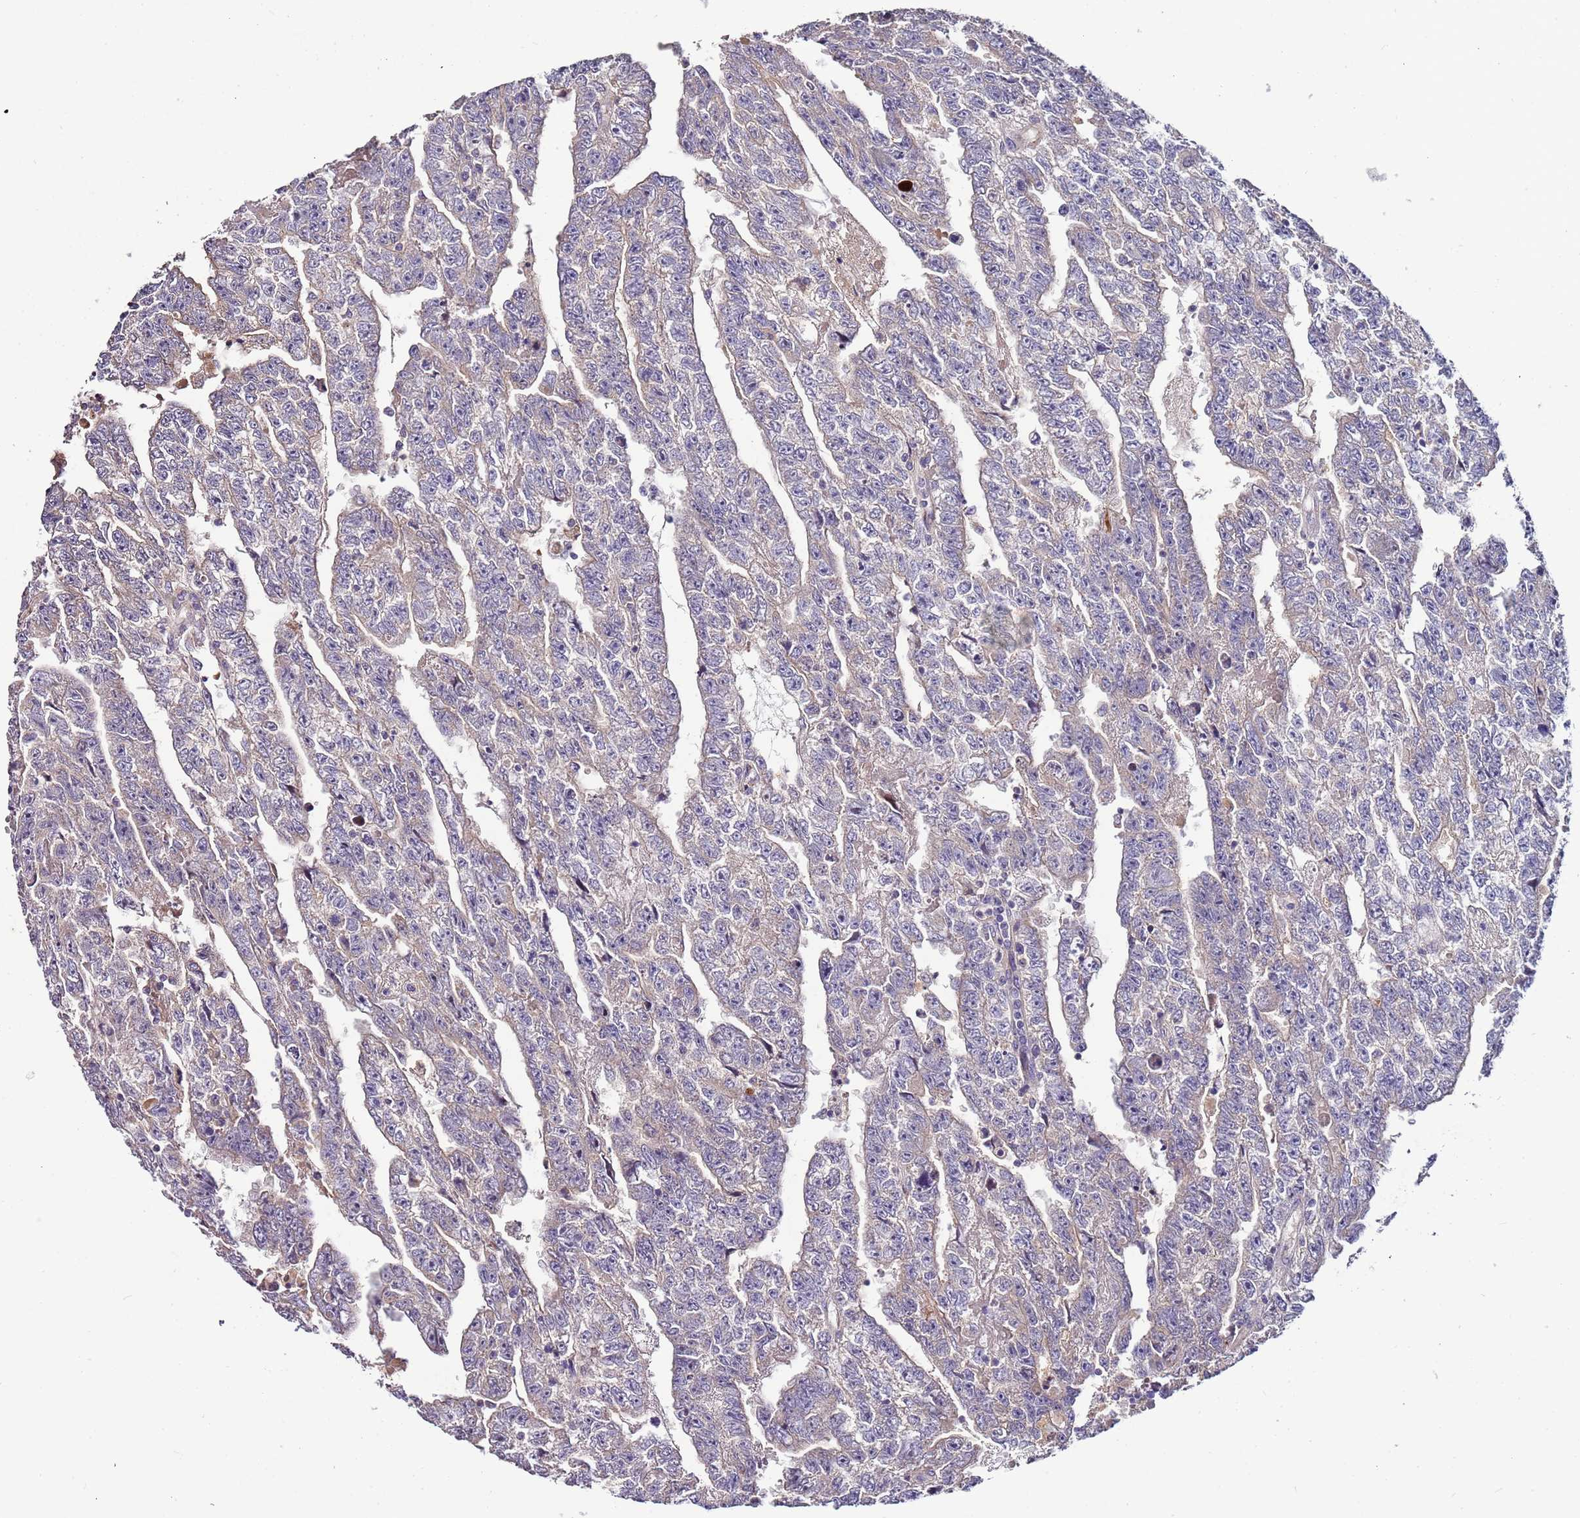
{"staining": {"intensity": "negative", "quantity": "none", "location": "none"}, "tissue": "testis cancer", "cell_type": "Tumor cells", "image_type": "cancer", "snomed": [{"axis": "morphology", "description": "Carcinoma, Embryonal, NOS"}, {"axis": "topography", "description": "Testis"}], "caption": "Tumor cells are negative for protein expression in human testis cancer.", "gene": "FAM20A", "patient": {"sex": "male", "age": 25}}